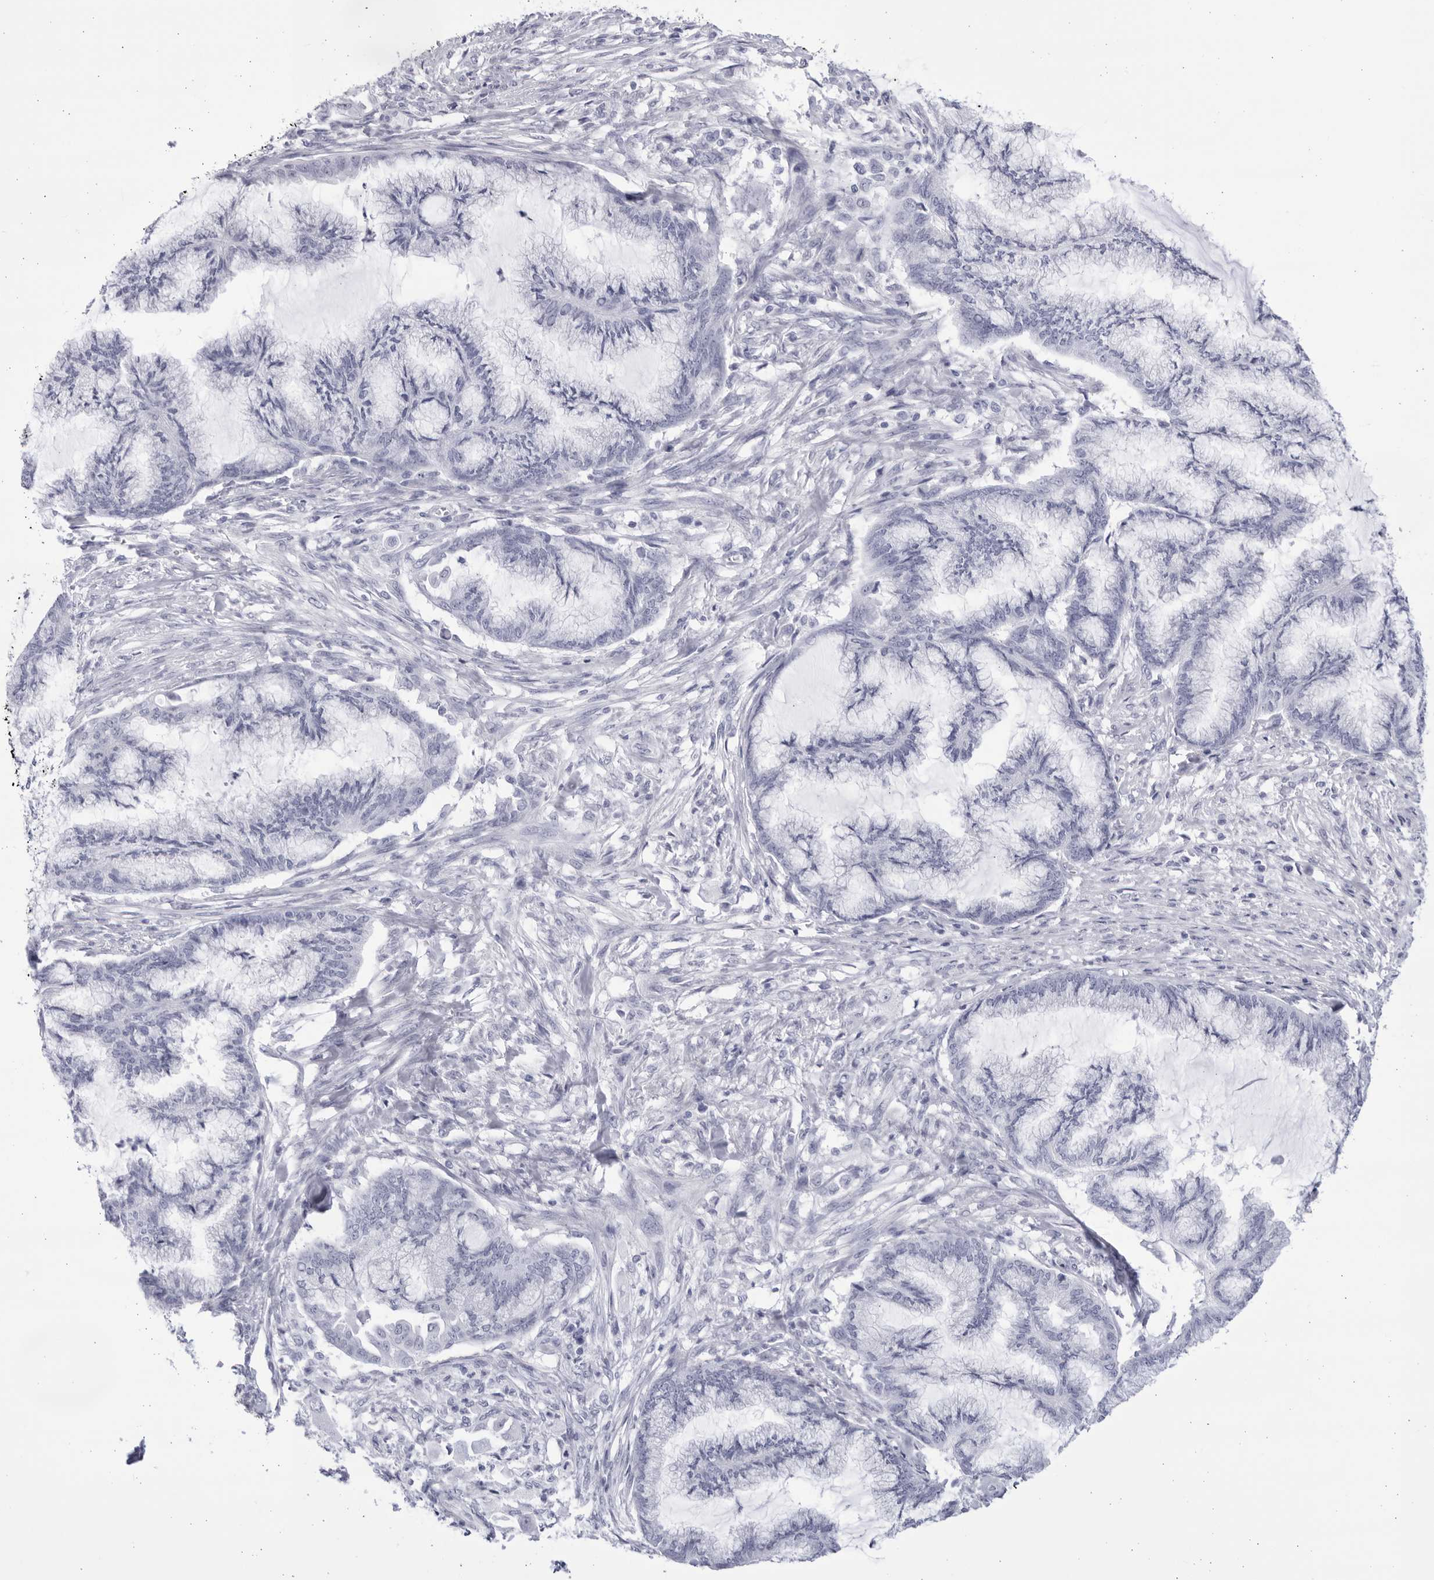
{"staining": {"intensity": "negative", "quantity": "none", "location": "none"}, "tissue": "endometrial cancer", "cell_type": "Tumor cells", "image_type": "cancer", "snomed": [{"axis": "morphology", "description": "Adenocarcinoma, NOS"}, {"axis": "topography", "description": "Endometrium"}], "caption": "Immunohistochemistry of human adenocarcinoma (endometrial) demonstrates no expression in tumor cells.", "gene": "CCDC181", "patient": {"sex": "female", "age": 86}}